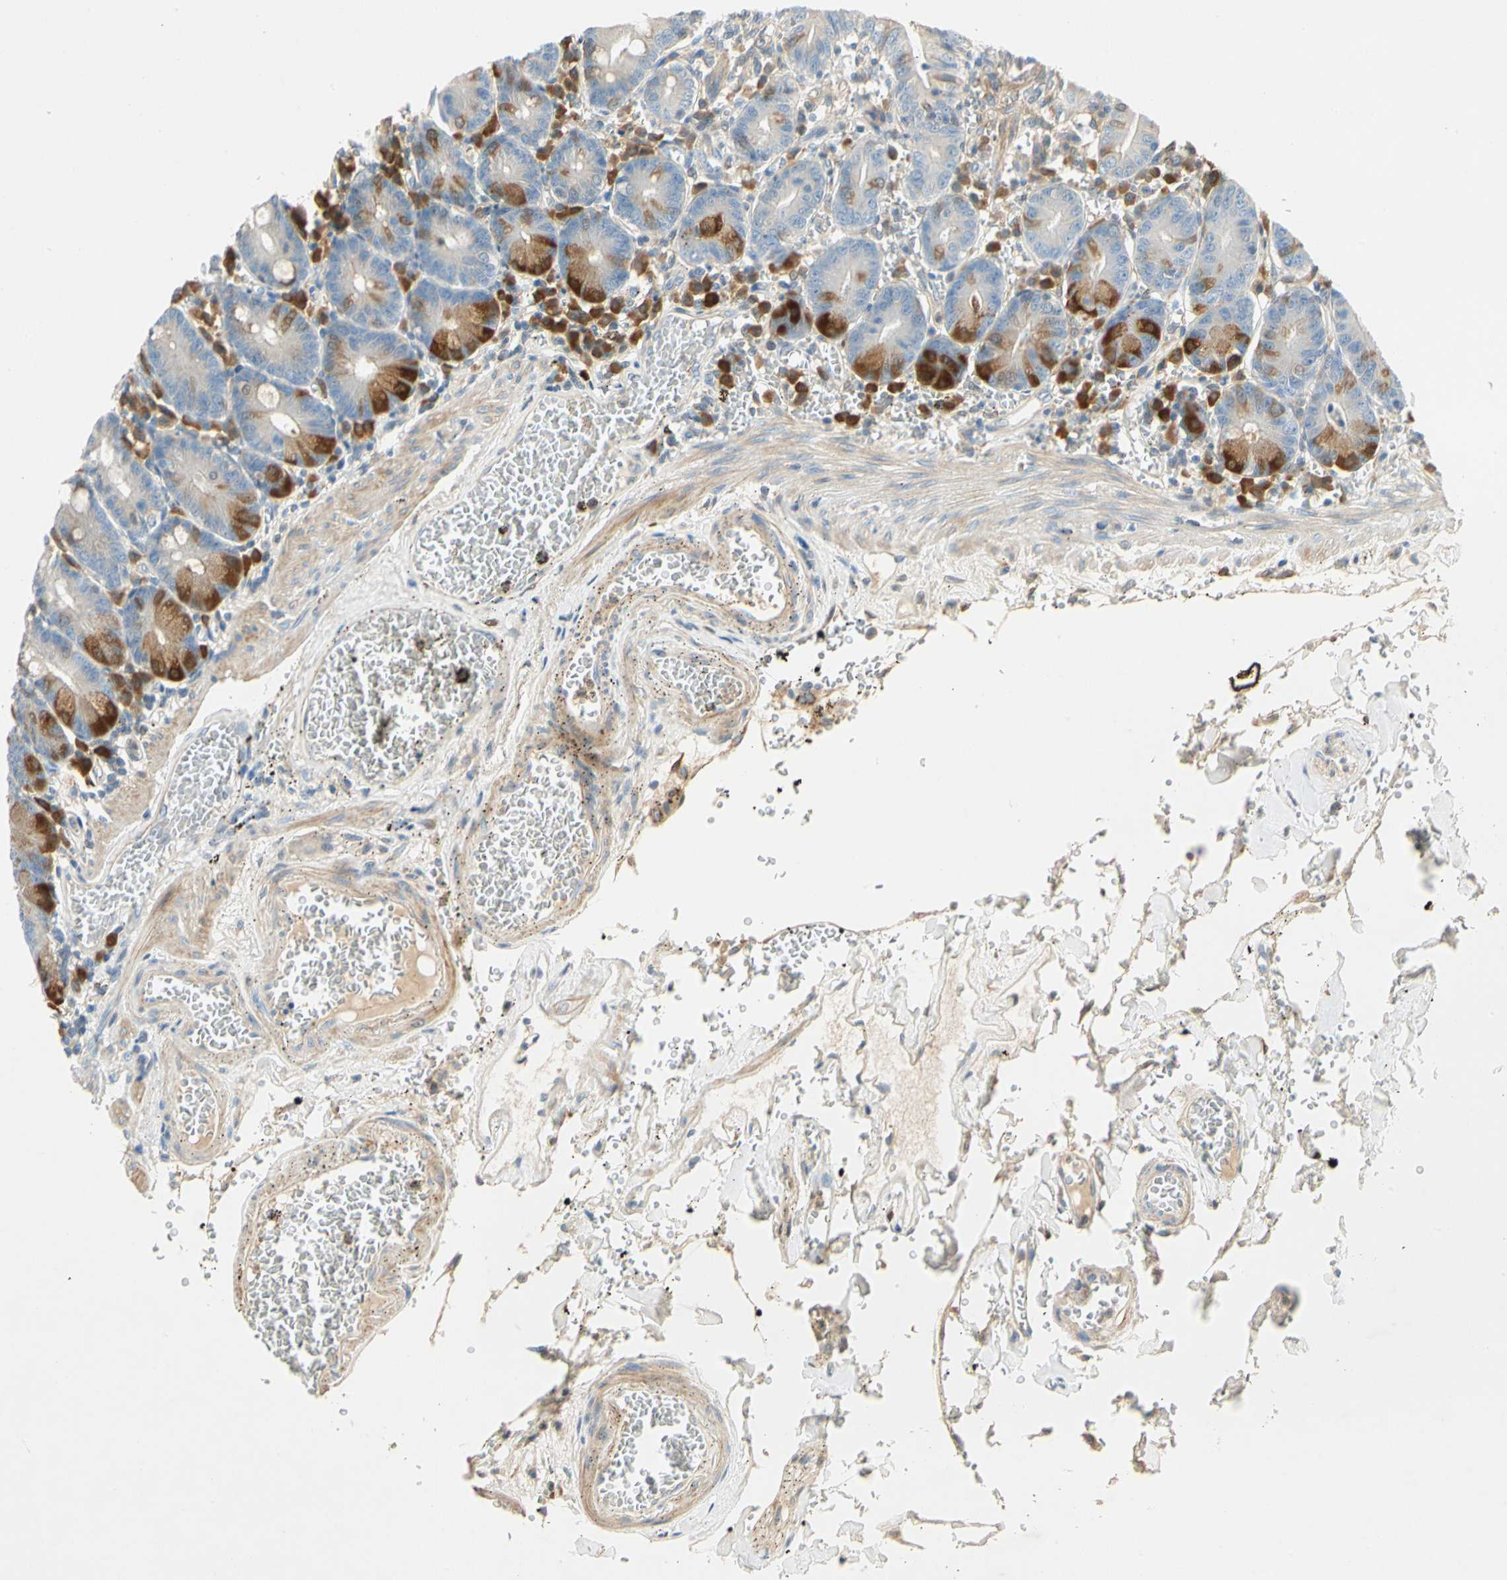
{"staining": {"intensity": "strong", "quantity": "<25%", "location": "cytoplasmic/membranous"}, "tissue": "small intestine", "cell_type": "Glandular cells", "image_type": "normal", "snomed": [{"axis": "morphology", "description": "Normal tissue, NOS"}, {"axis": "topography", "description": "Small intestine"}], "caption": "A photomicrograph showing strong cytoplasmic/membranous expression in about <25% of glandular cells in benign small intestine, as visualized by brown immunohistochemical staining.", "gene": "WIPI1", "patient": {"sex": "male", "age": 71}}